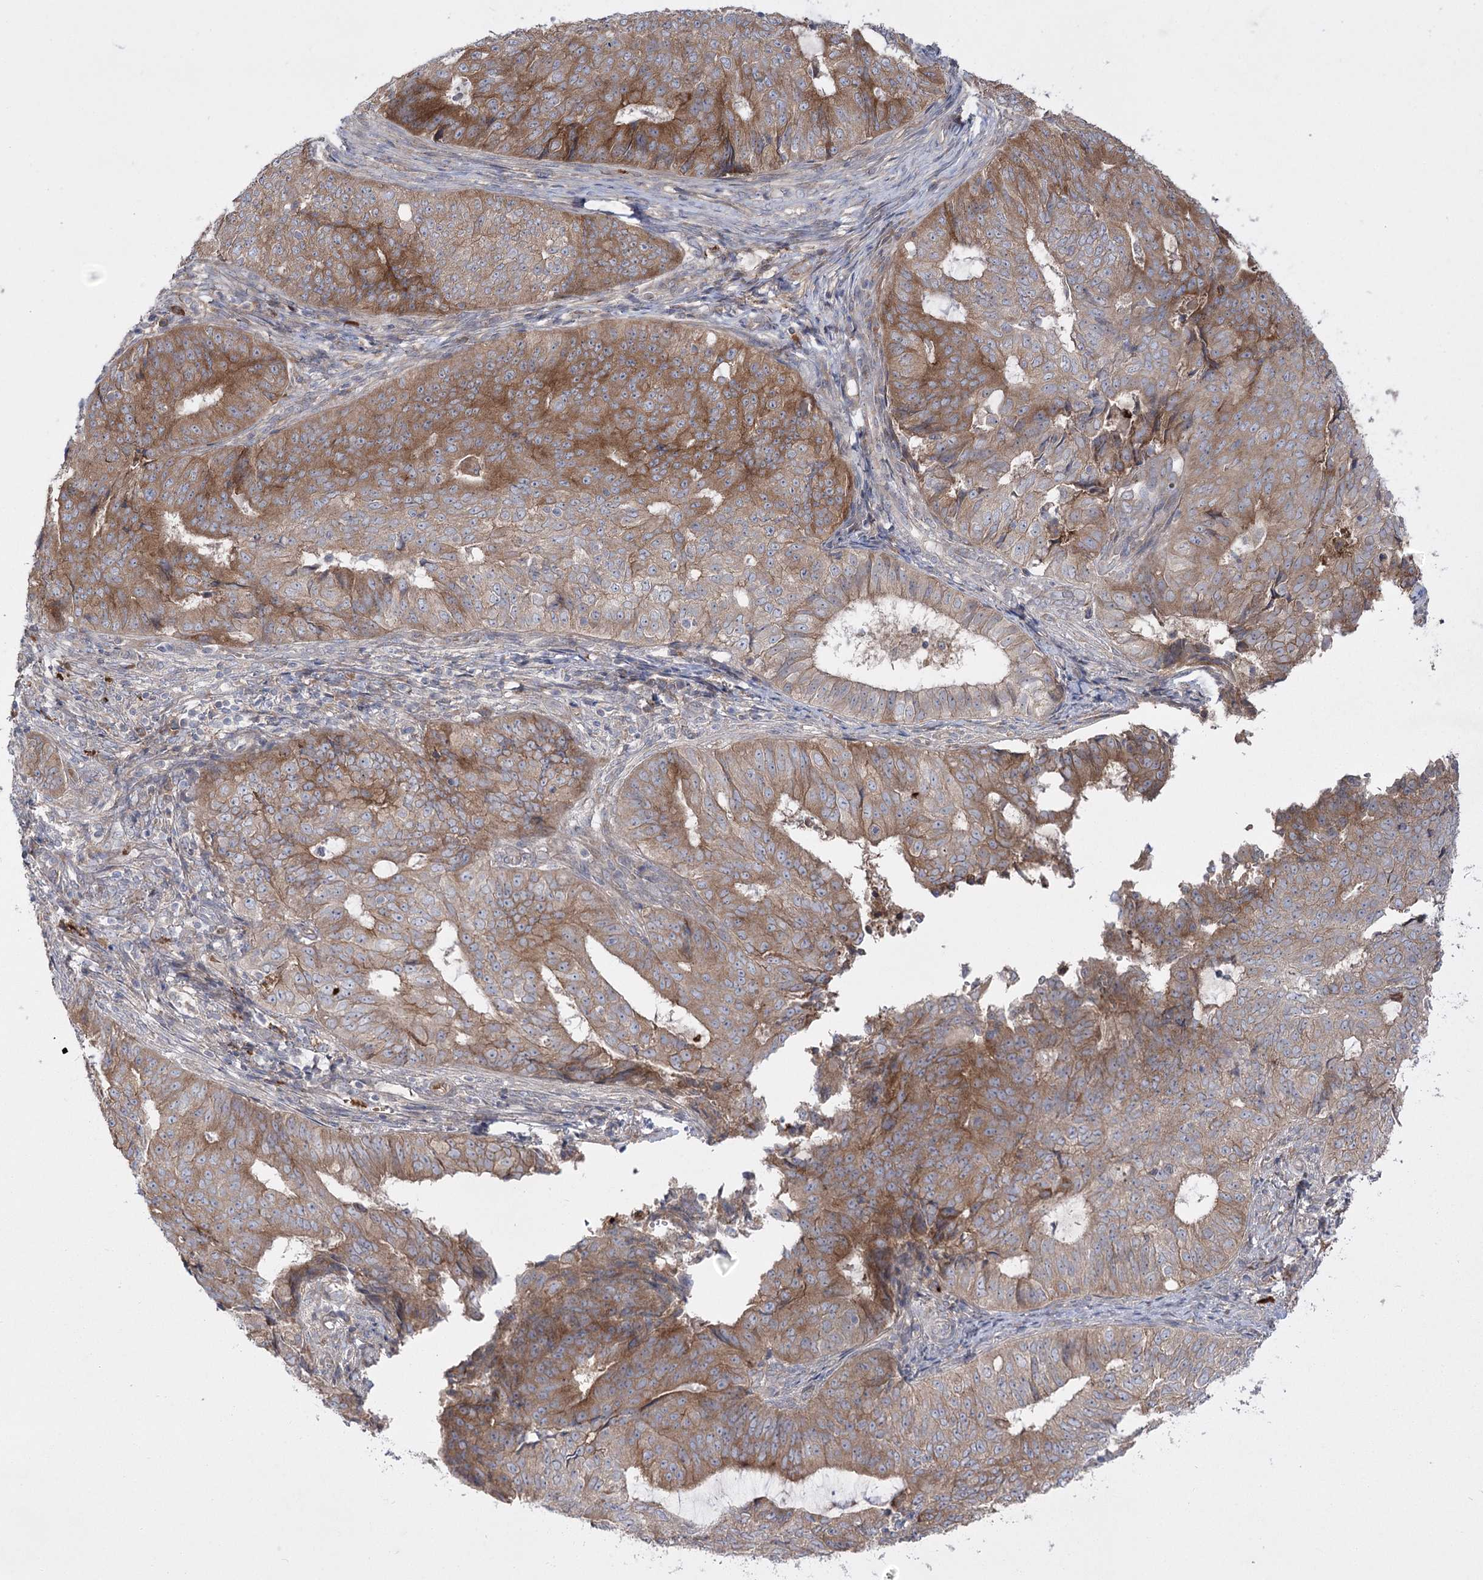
{"staining": {"intensity": "moderate", "quantity": ">75%", "location": "cytoplasmic/membranous"}, "tissue": "endometrial cancer", "cell_type": "Tumor cells", "image_type": "cancer", "snomed": [{"axis": "morphology", "description": "Adenocarcinoma, NOS"}, {"axis": "topography", "description": "Endometrium"}], "caption": "An immunohistochemistry image of tumor tissue is shown. Protein staining in brown labels moderate cytoplasmic/membranous positivity in endometrial adenocarcinoma within tumor cells. Using DAB (brown) and hematoxylin (blue) stains, captured at high magnification using brightfield microscopy.", "gene": "PLEKHA5", "patient": {"sex": "female", "age": 32}}